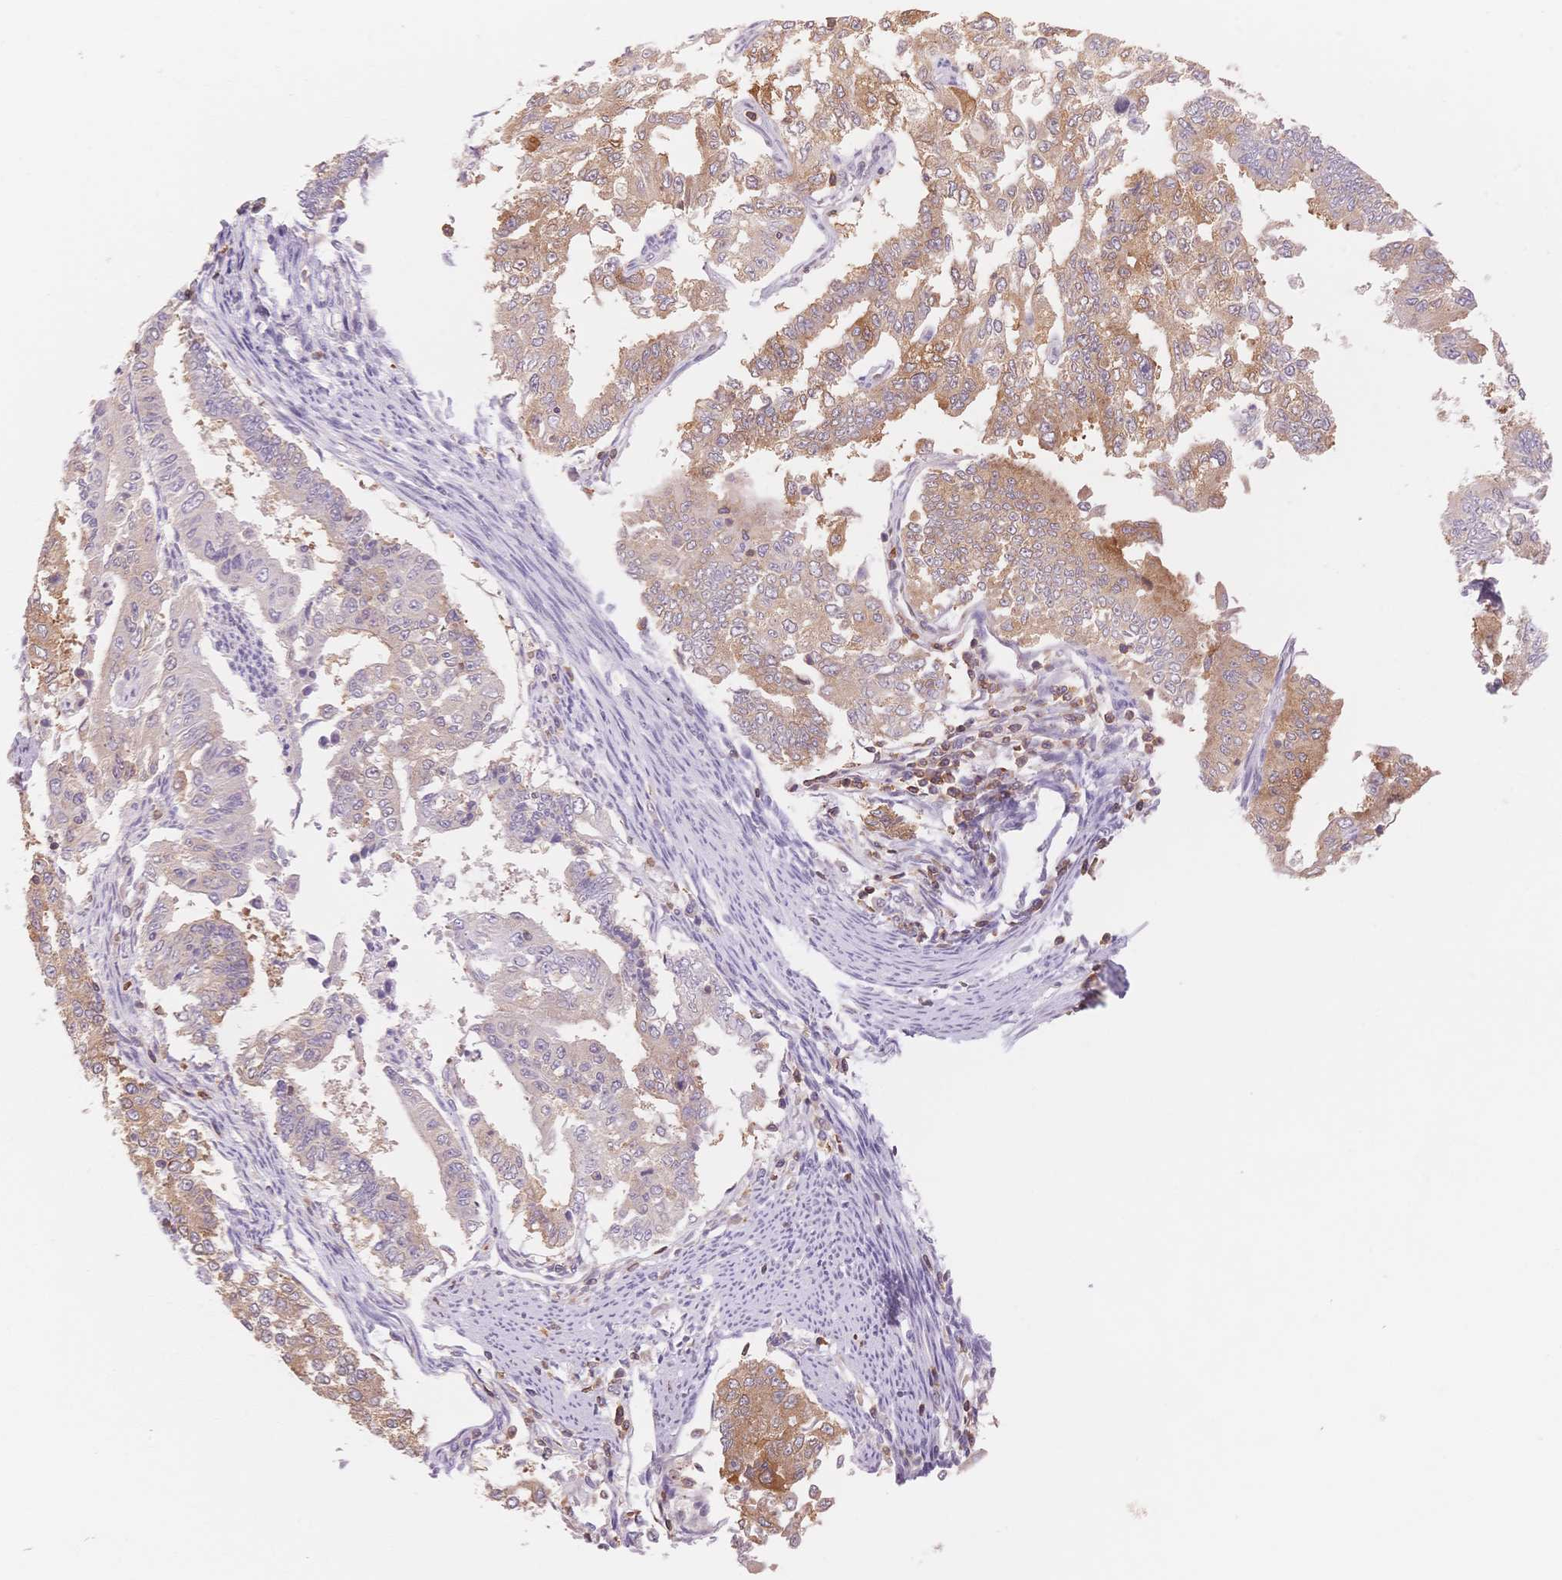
{"staining": {"intensity": "moderate", "quantity": "25%-75%", "location": "cytoplasmic/membranous"}, "tissue": "endometrial cancer", "cell_type": "Tumor cells", "image_type": "cancer", "snomed": [{"axis": "morphology", "description": "Adenocarcinoma, NOS"}, {"axis": "topography", "description": "Uterus"}], "caption": "Protein expression analysis of human endometrial cancer reveals moderate cytoplasmic/membranous positivity in approximately 25%-75% of tumor cells. Nuclei are stained in blue.", "gene": "STK39", "patient": {"sex": "female", "age": 59}}